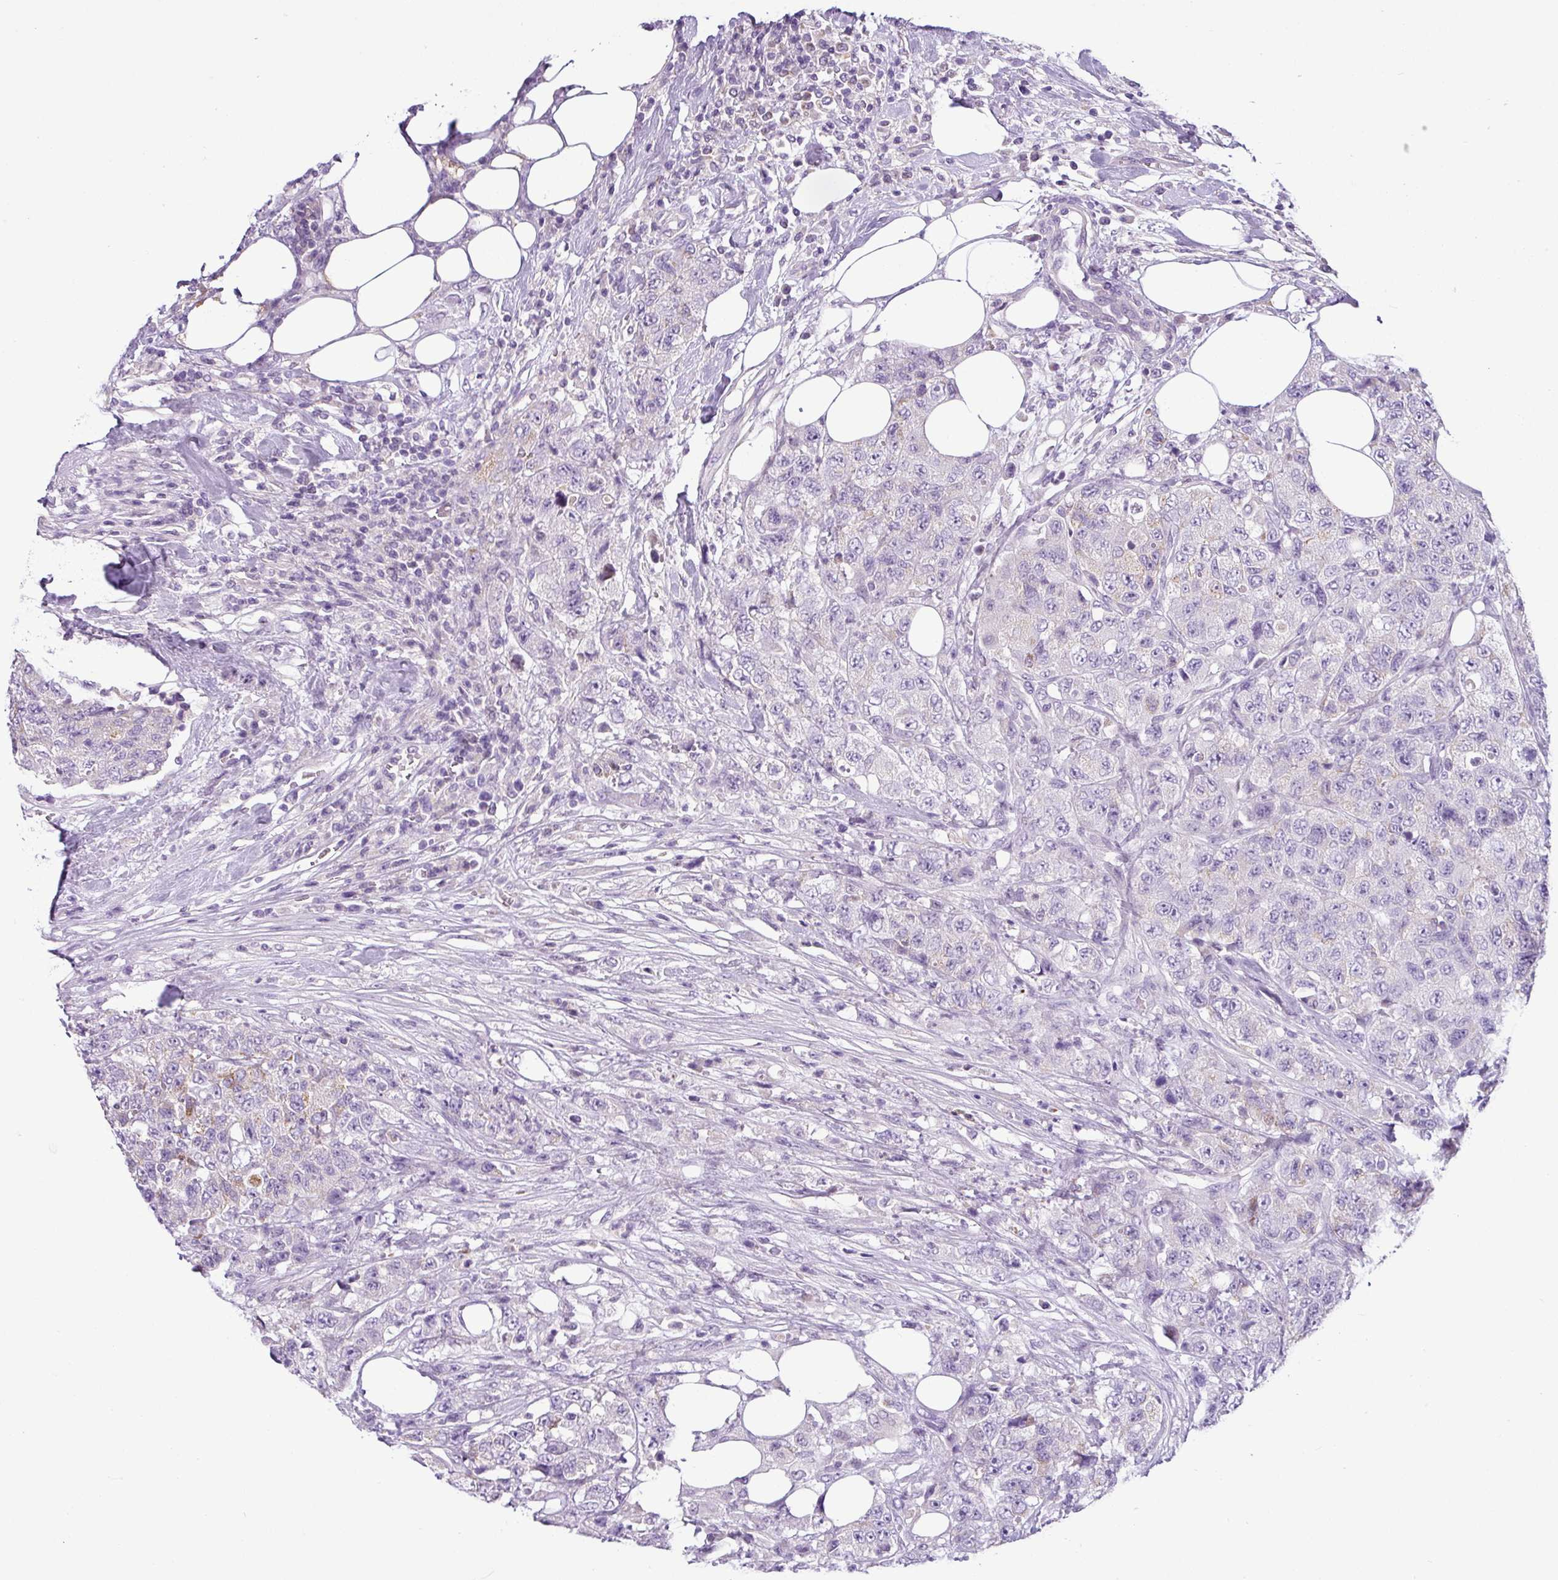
{"staining": {"intensity": "moderate", "quantity": "<25%", "location": "cytoplasmic/membranous"}, "tissue": "urothelial cancer", "cell_type": "Tumor cells", "image_type": "cancer", "snomed": [{"axis": "morphology", "description": "Urothelial carcinoma, High grade"}, {"axis": "topography", "description": "Urinary bladder"}], "caption": "An immunohistochemistry (IHC) photomicrograph of neoplastic tissue is shown. Protein staining in brown shows moderate cytoplasmic/membranous positivity in high-grade urothelial carcinoma within tumor cells. Immunohistochemistry stains the protein in brown and the nuclei are stained blue.", "gene": "HMCN2", "patient": {"sex": "female", "age": 78}}